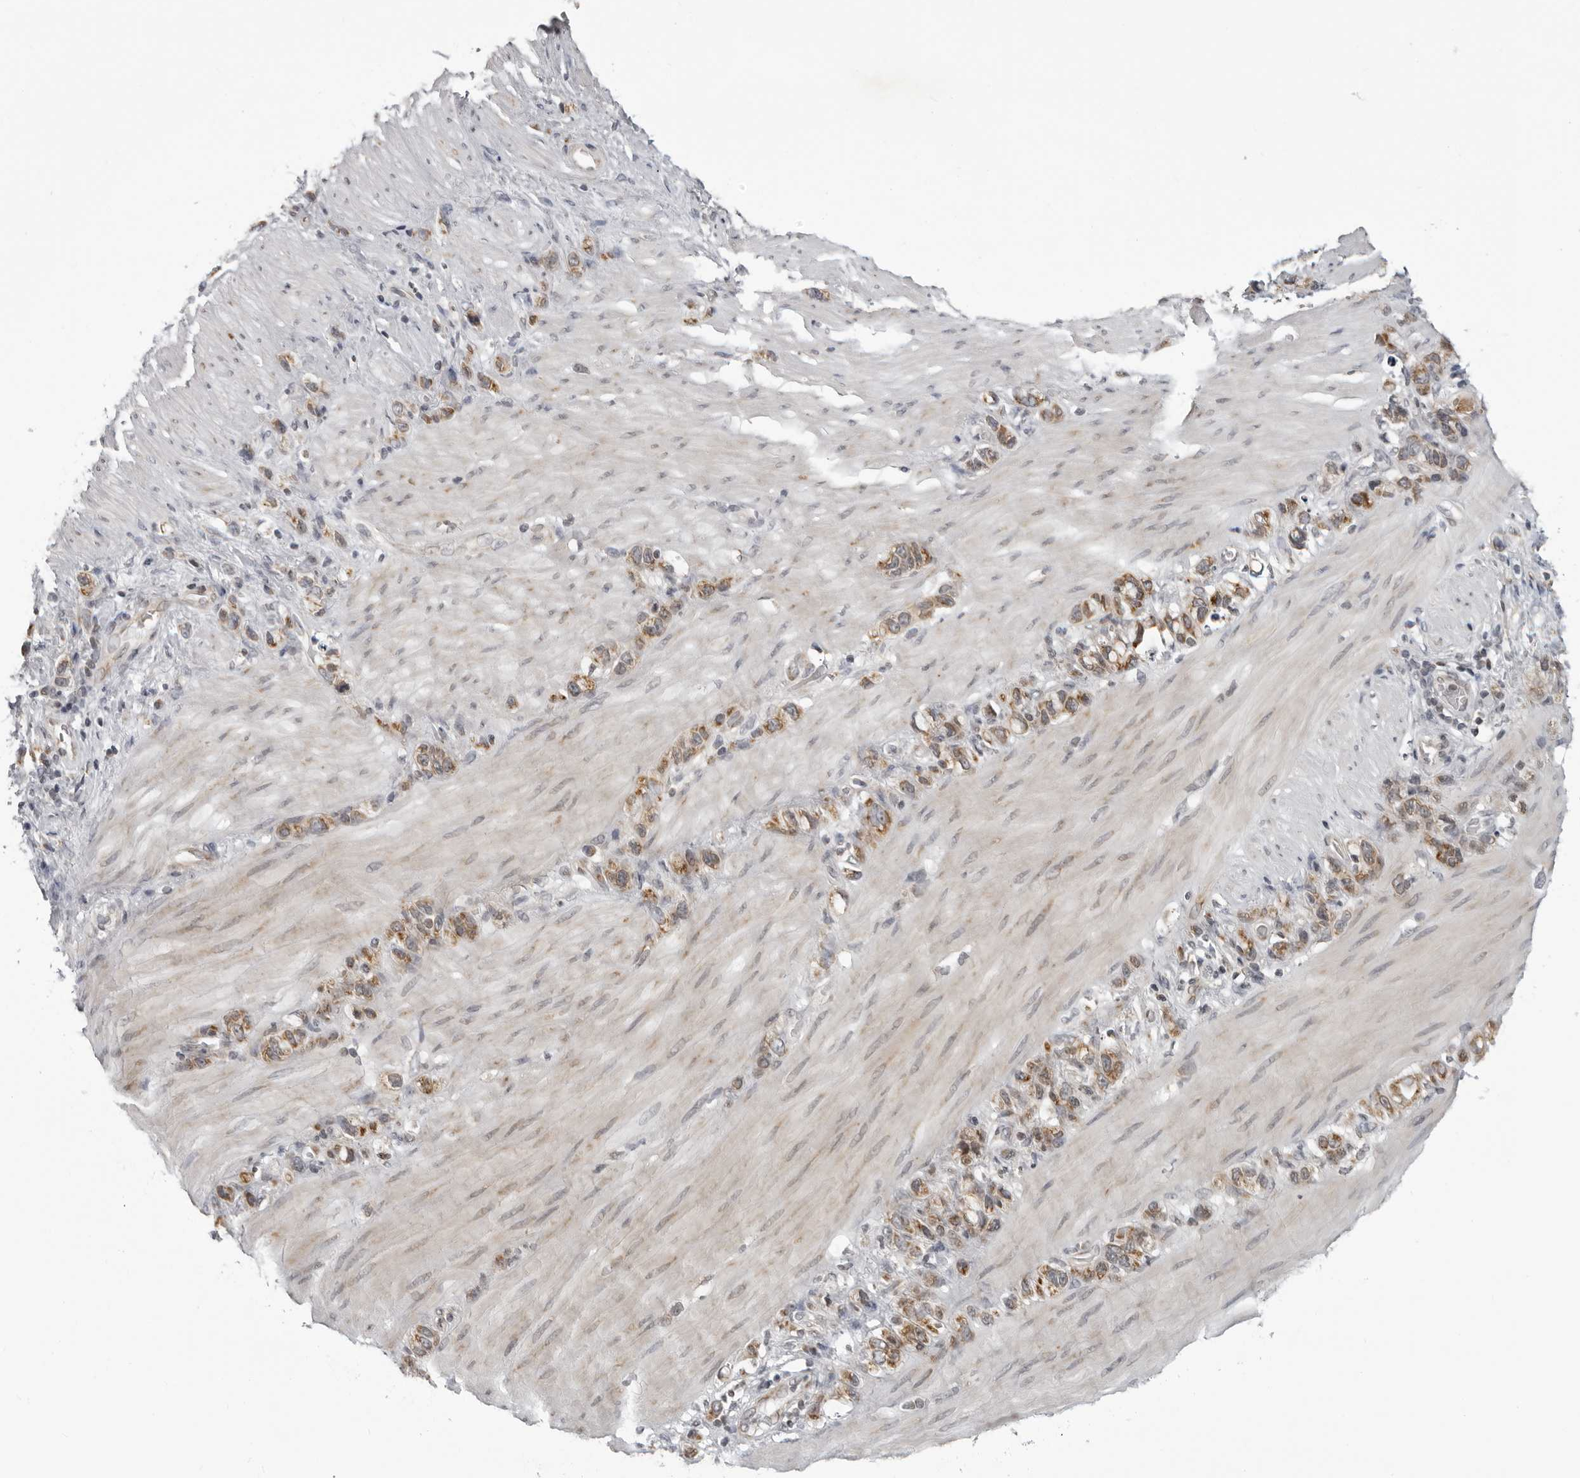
{"staining": {"intensity": "moderate", "quantity": ">75%", "location": "cytoplasmic/membranous"}, "tissue": "stomach cancer", "cell_type": "Tumor cells", "image_type": "cancer", "snomed": [{"axis": "morphology", "description": "Normal tissue, NOS"}, {"axis": "morphology", "description": "Adenocarcinoma, NOS"}, {"axis": "morphology", "description": "Adenocarcinoma, High grade"}, {"axis": "topography", "description": "Stomach, upper"}, {"axis": "topography", "description": "Stomach"}], "caption": "Immunohistochemistry (DAB (3,3'-diaminobenzidine)) staining of high-grade adenocarcinoma (stomach) exhibits moderate cytoplasmic/membranous protein staining in approximately >75% of tumor cells.", "gene": "RTCA", "patient": {"sex": "female", "age": 65}}